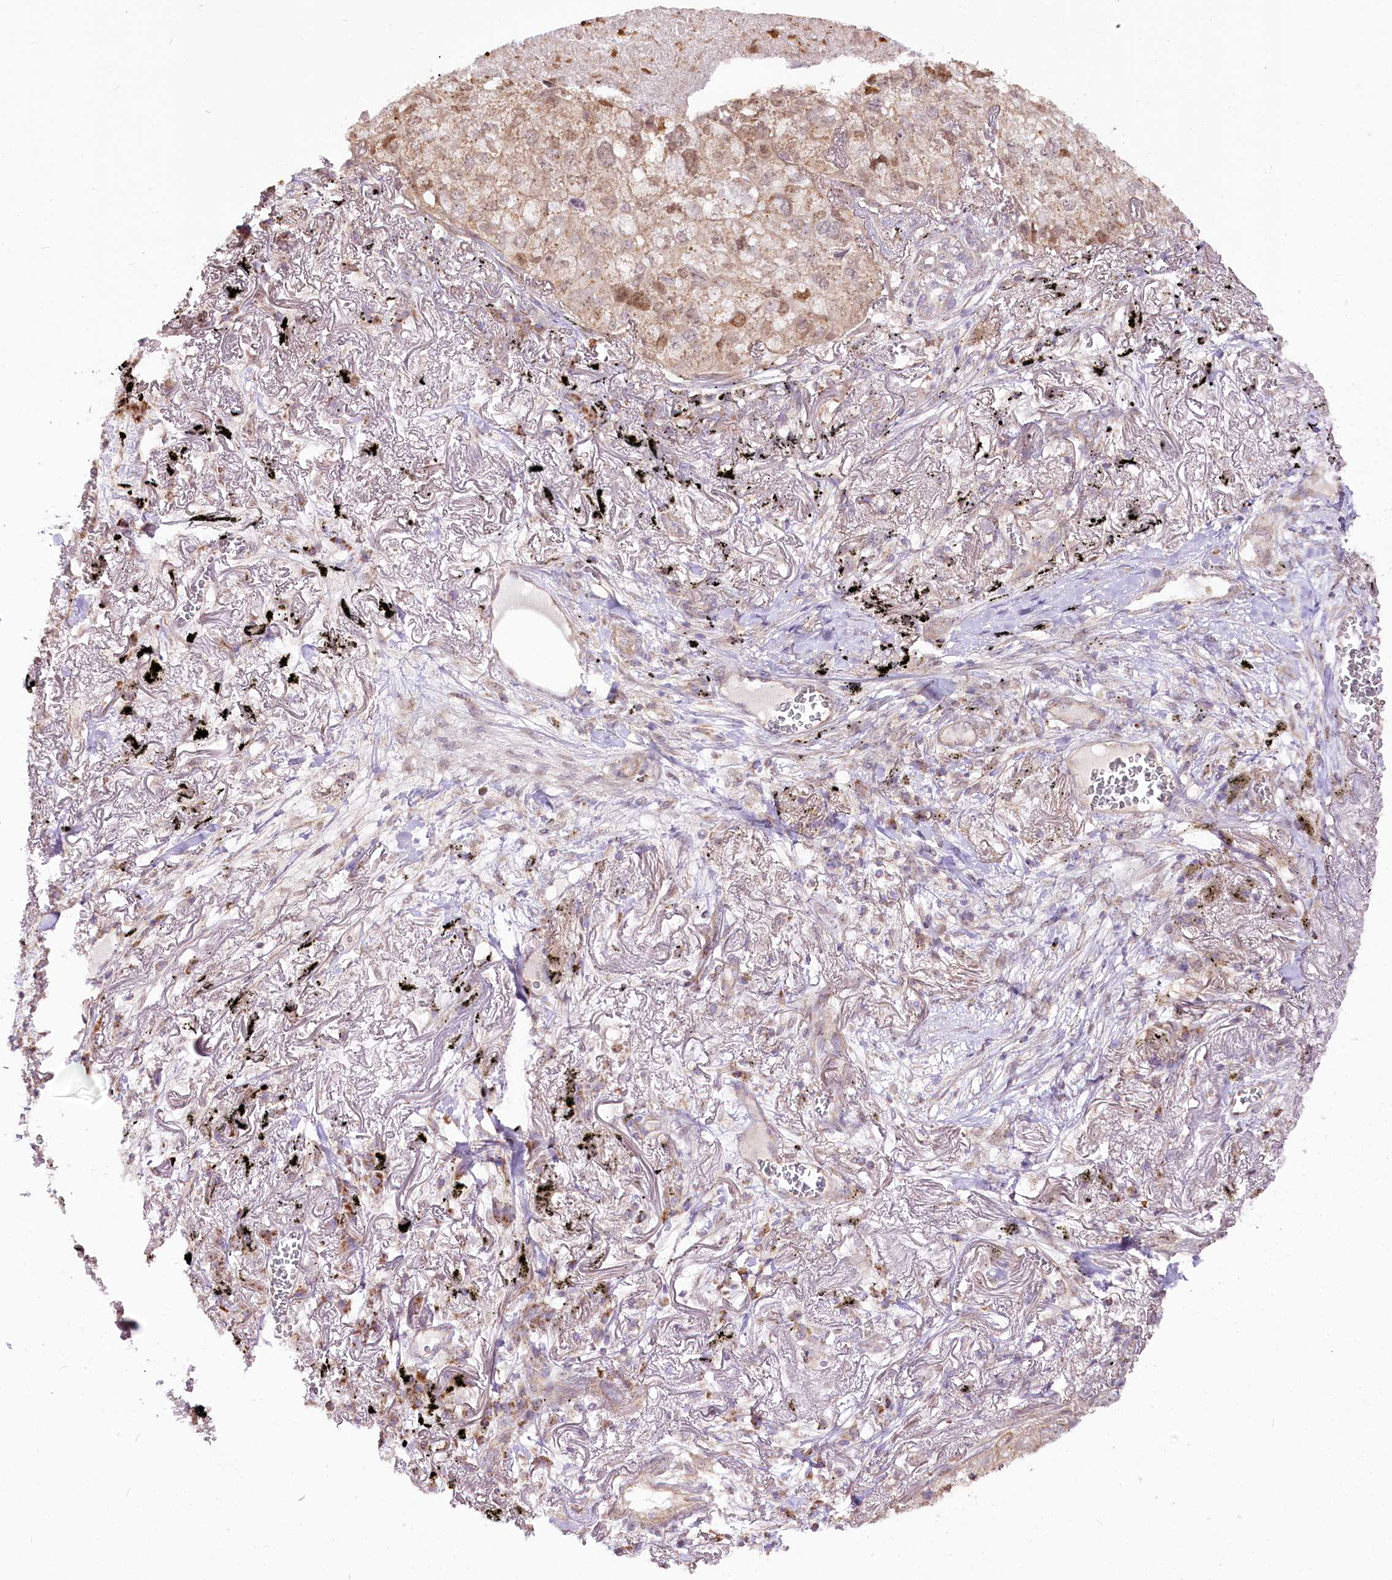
{"staining": {"intensity": "moderate", "quantity": "25%-75%", "location": "nuclear"}, "tissue": "lung cancer", "cell_type": "Tumor cells", "image_type": "cancer", "snomed": [{"axis": "morphology", "description": "Adenocarcinoma, NOS"}, {"axis": "topography", "description": "Lung"}], "caption": "The immunohistochemical stain shows moderate nuclear staining in tumor cells of adenocarcinoma (lung) tissue.", "gene": "ZNF226", "patient": {"sex": "male", "age": 65}}